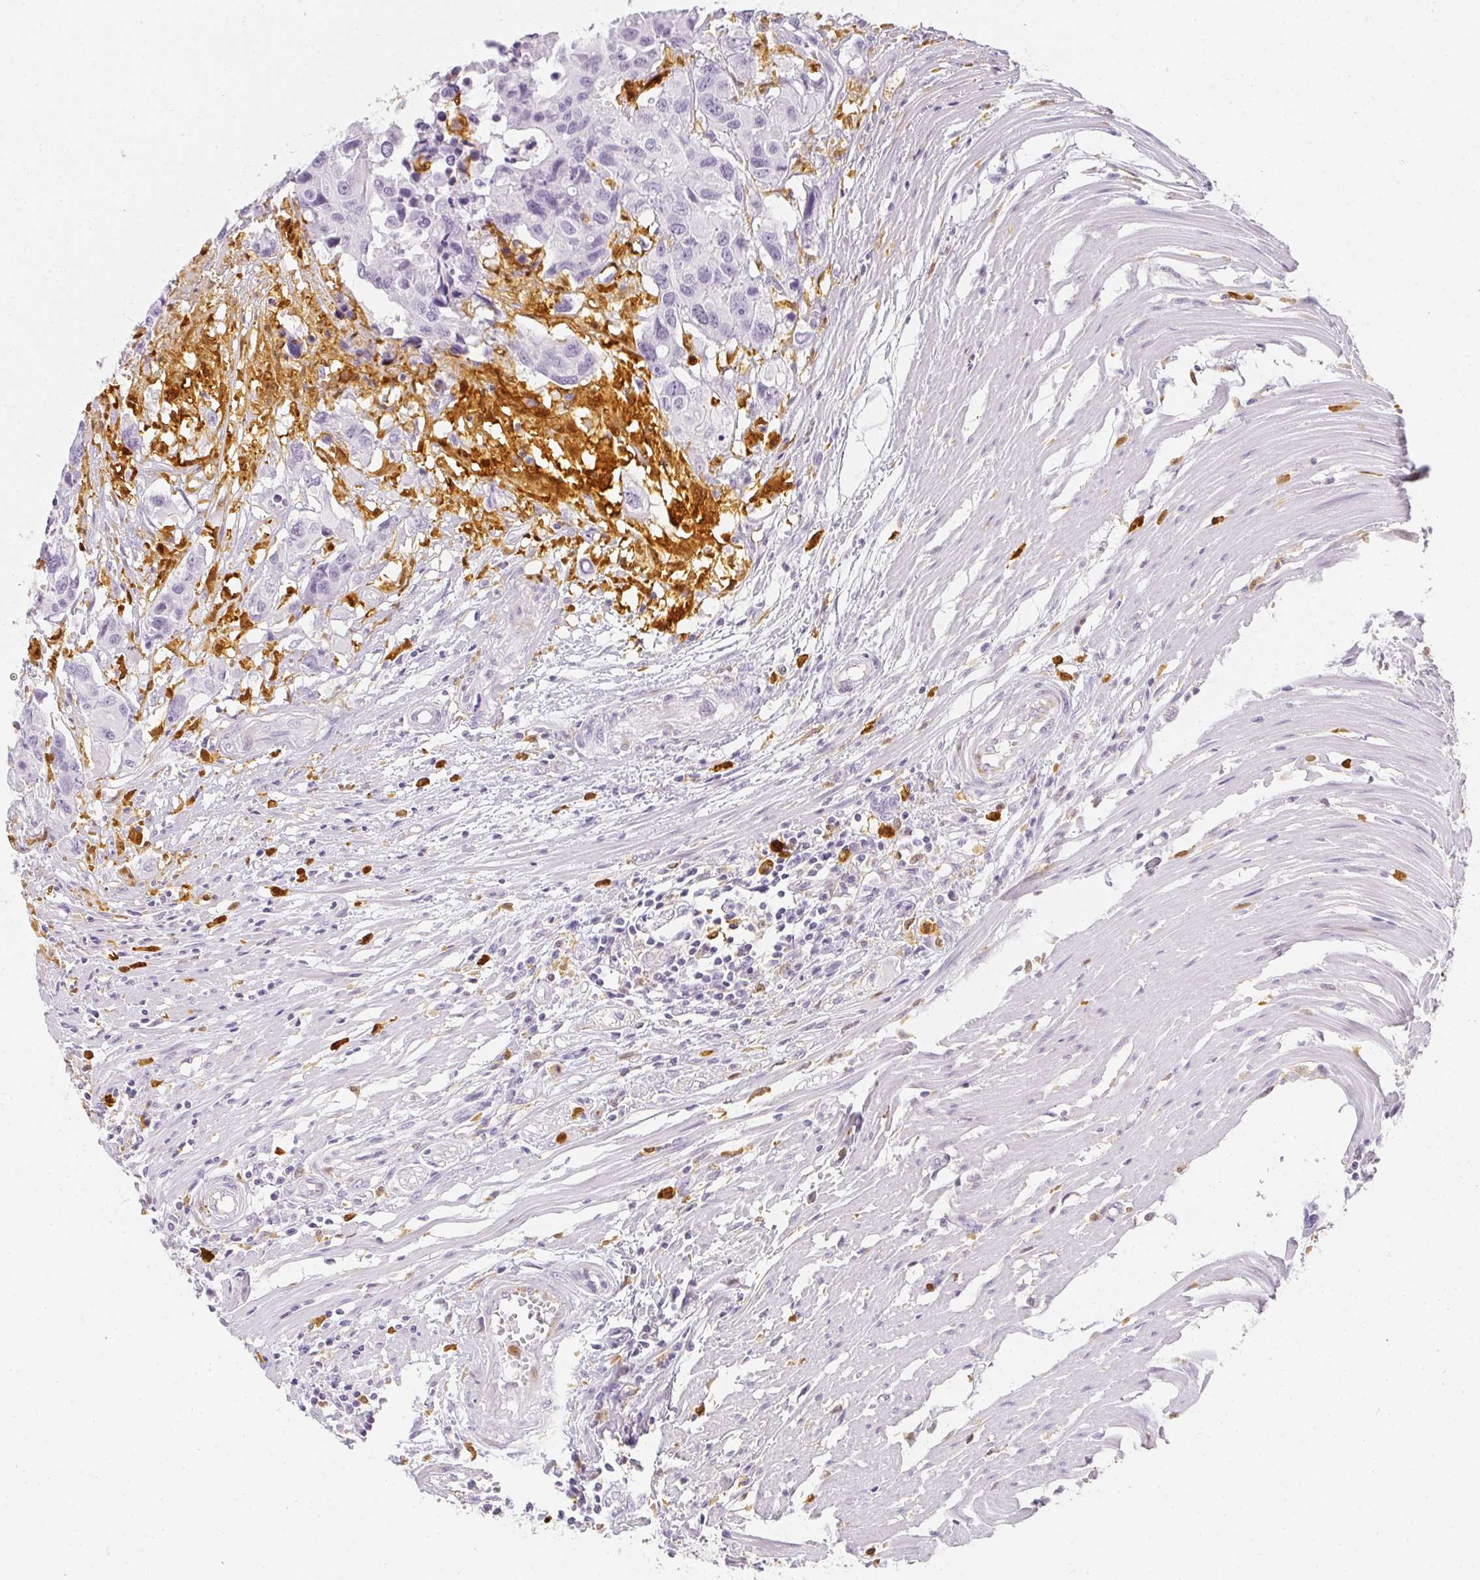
{"staining": {"intensity": "negative", "quantity": "none", "location": "none"}, "tissue": "colorectal cancer", "cell_type": "Tumor cells", "image_type": "cancer", "snomed": [{"axis": "morphology", "description": "Adenocarcinoma, NOS"}, {"axis": "topography", "description": "Colon"}], "caption": "This histopathology image is of colorectal cancer stained with immunohistochemistry (IHC) to label a protein in brown with the nuclei are counter-stained blue. There is no staining in tumor cells. (Stains: DAB (3,3'-diaminobenzidine) IHC with hematoxylin counter stain, Microscopy: brightfield microscopy at high magnification).", "gene": "HK3", "patient": {"sex": "male", "age": 77}}